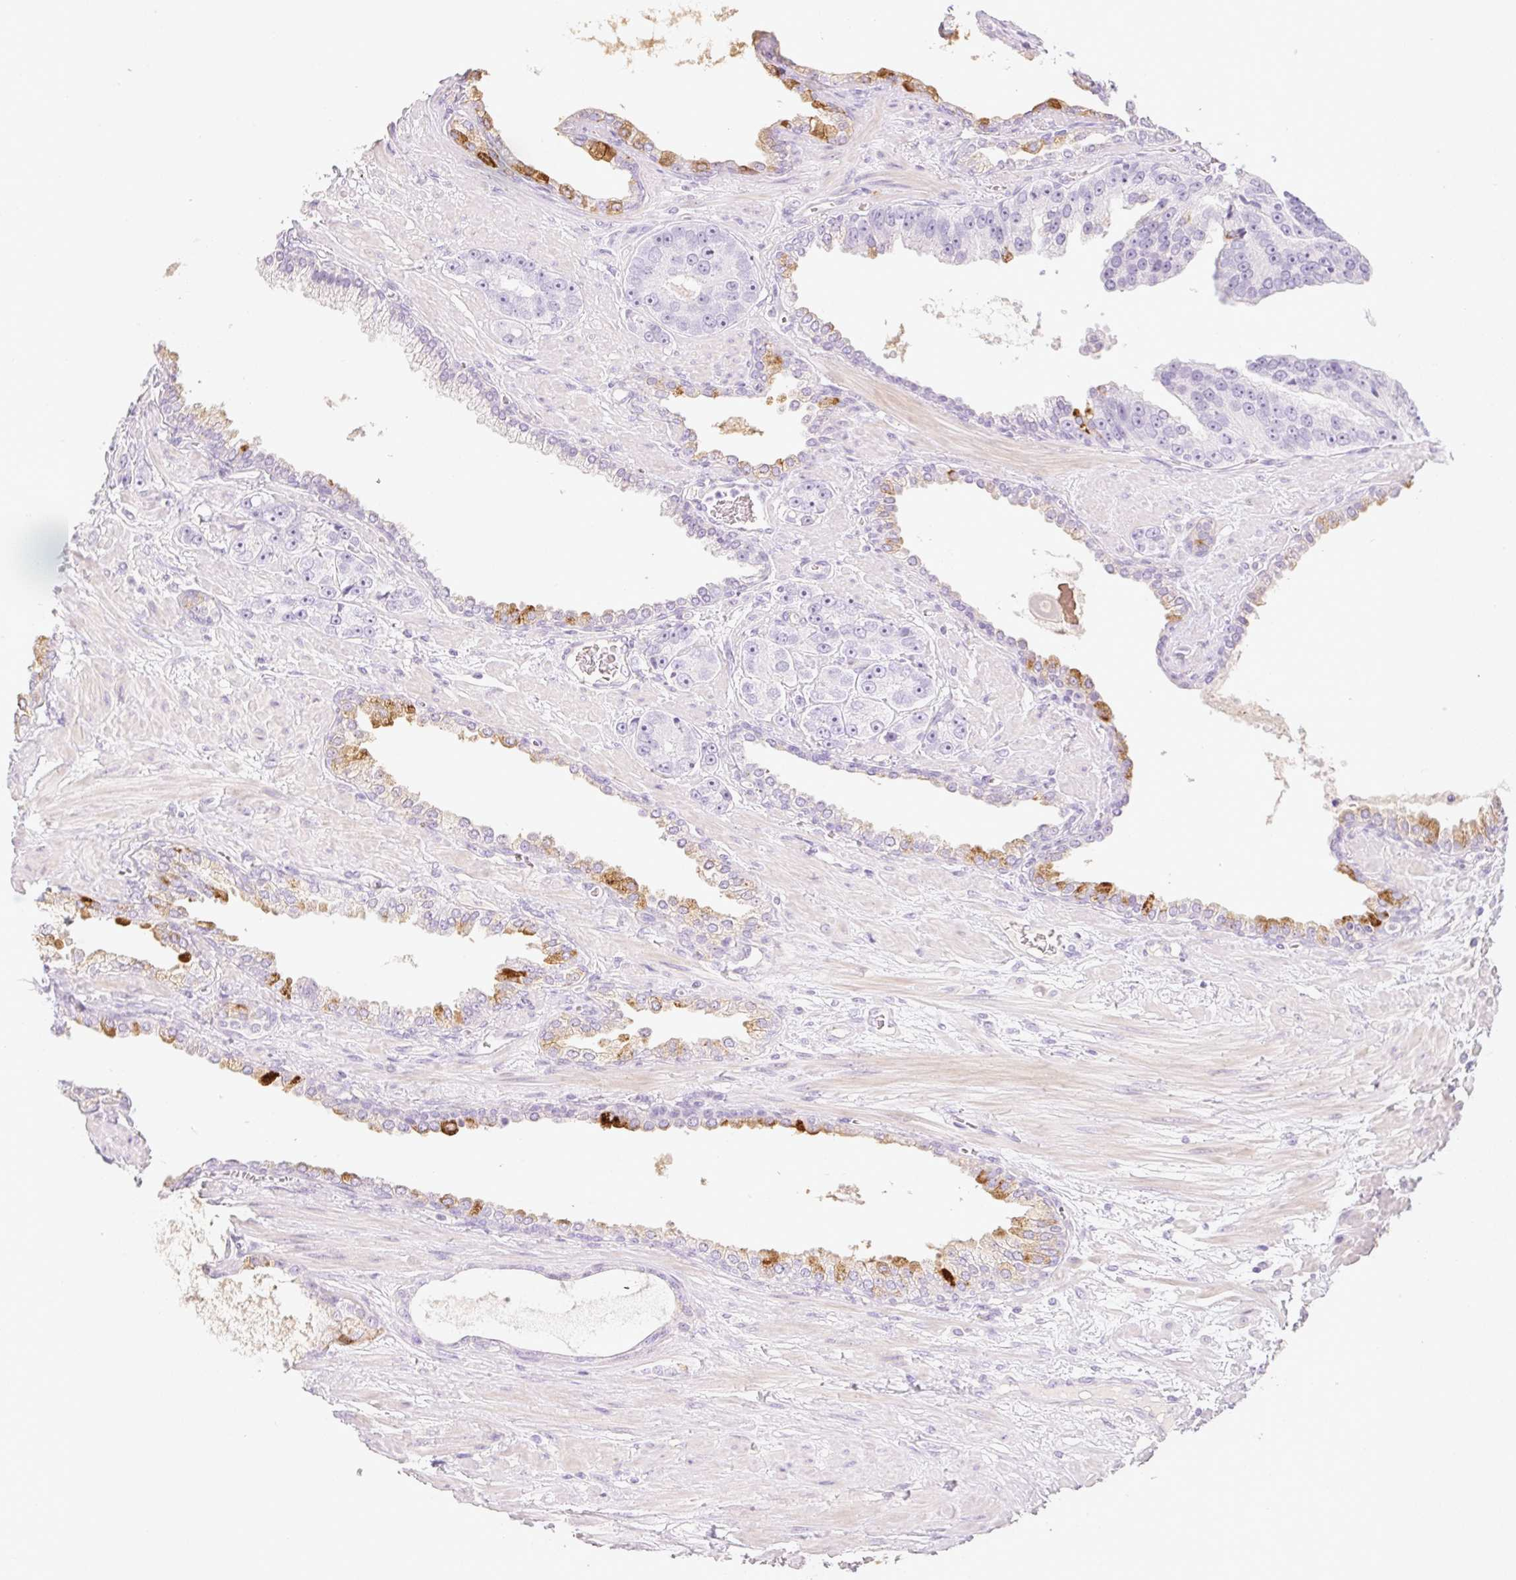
{"staining": {"intensity": "negative", "quantity": "none", "location": "none"}, "tissue": "prostate cancer", "cell_type": "Tumor cells", "image_type": "cancer", "snomed": [{"axis": "morphology", "description": "Adenocarcinoma, High grade"}, {"axis": "topography", "description": "Prostate"}], "caption": "An IHC photomicrograph of prostate cancer (adenocarcinoma (high-grade)) is shown. There is no staining in tumor cells of prostate cancer (adenocarcinoma (high-grade)). (Brightfield microscopy of DAB immunohistochemistry (IHC) at high magnification).", "gene": "MIA2", "patient": {"sex": "male", "age": 71}}